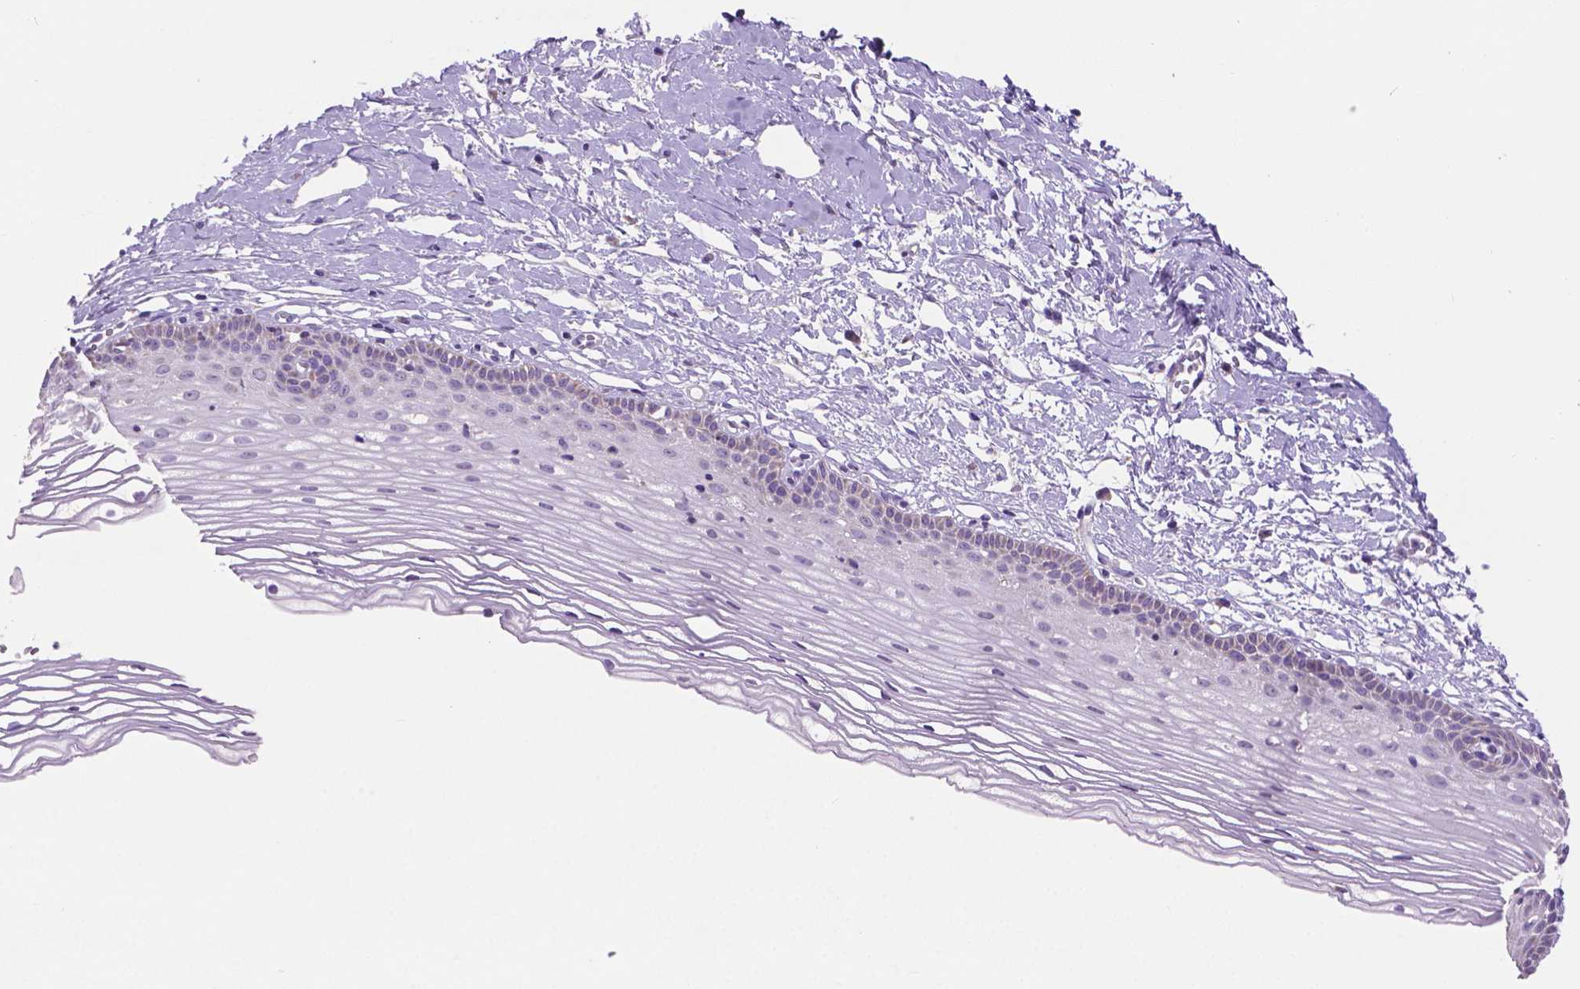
{"staining": {"intensity": "negative", "quantity": "none", "location": "none"}, "tissue": "cervix", "cell_type": "Glandular cells", "image_type": "normal", "snomed": [{"axis": "morphology", "description": "Normal tissue, NOS"}, {"axis": "topography", "description": "Cervix"}], "caption": "A high-resolution photomicrograph shows immunohistochemistry staining of benign cervix, which displays no significant expression in glandular cells. (Stains: DAB (3,3'-diaminobenzidine) immunohistochemistry with hematoxylin counter stain, Microscopy: brightfield microscopy at high magnification).", "gene": "CSPG5", "patient": {"sex": "female", "age": 40}}